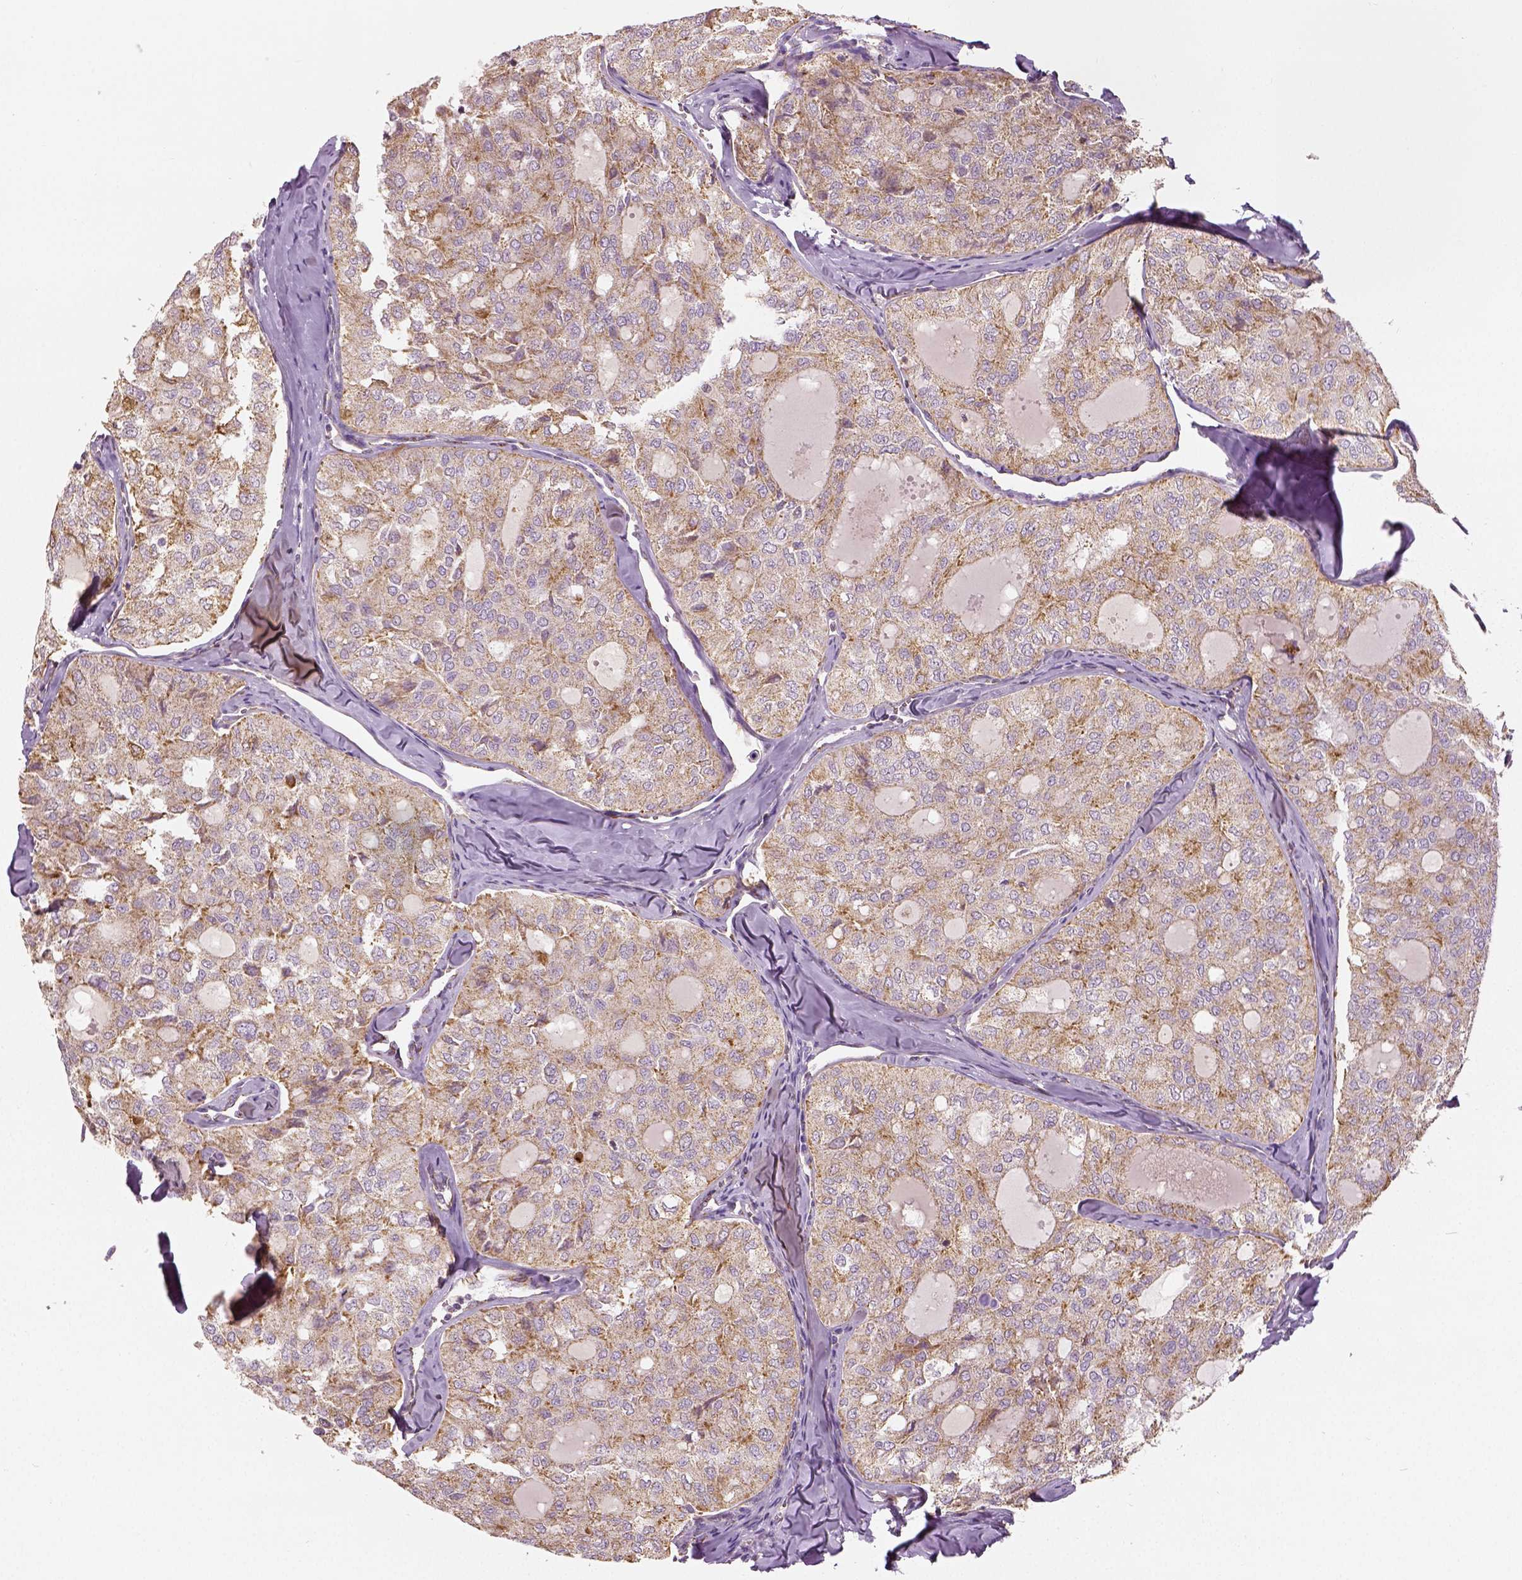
{"staining": {"intensity": "moderate", "quantity": "<25%", "location": "cytoplasmic/membranous"}, "tissue": "thyroid cancer", "cell_type": "Tumor cells", "image_type": "cancer", "snomed": [{"axis": "morphology", "description": "Follicular adenoma carcinoma, NOS"}, {"axis": "topography", "description": "Thyroid gland"}], "caption": "Approximately <25% of tumor cells in follicular adenoma carcinoma (thyroid) display moderate cytoplasmic/membranous protein positivity as visualized by brown immunohistochemical staining.", "gene": "PGAM5", "patient": {"sex": "male", "age": 75}}